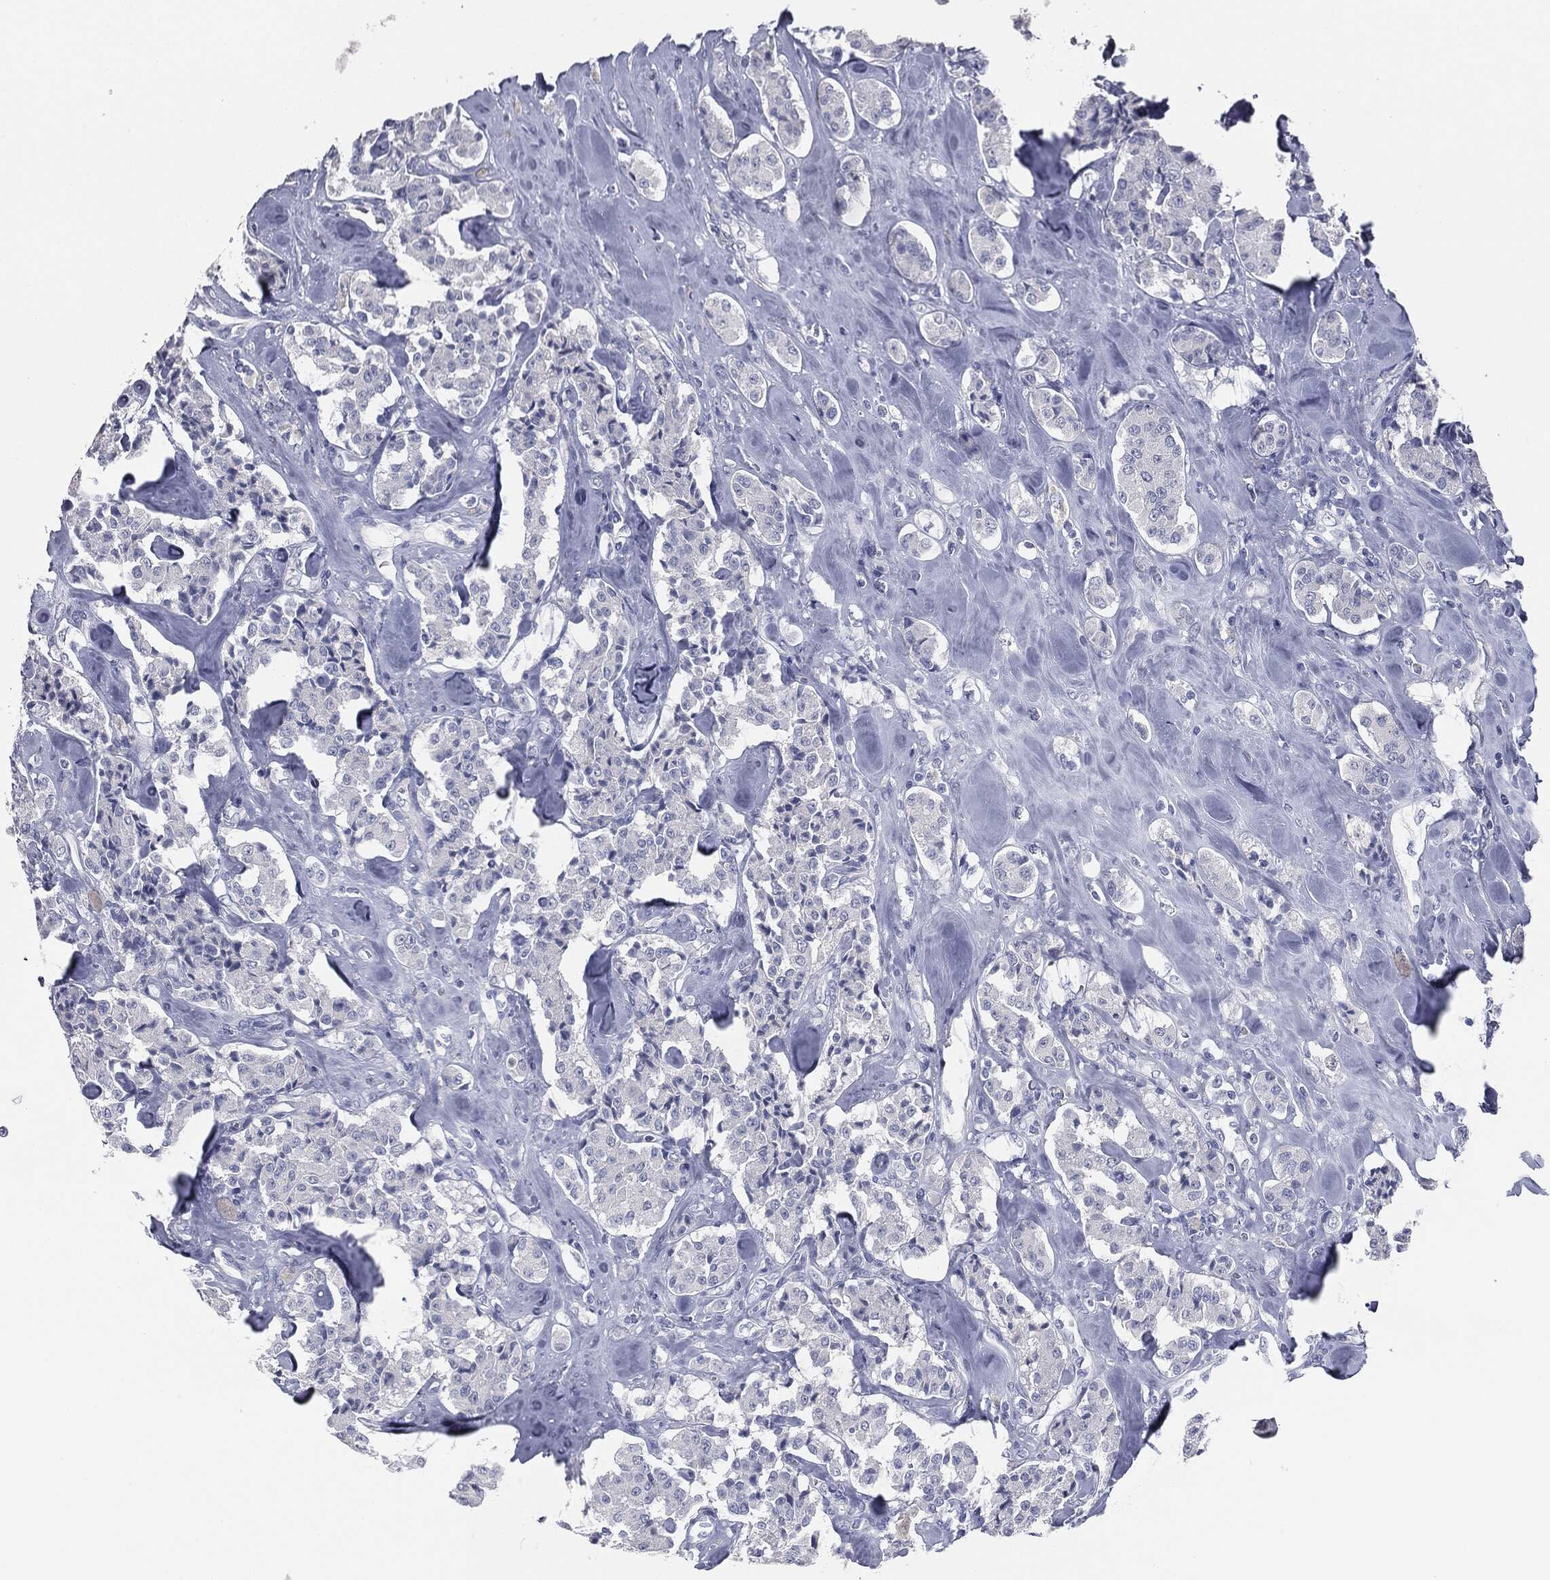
{"staining": {"intensity": "negative", "quantity": "none", "location": "none"}, "tissue": "carcinoid", "cell_type": "Tumor cells", "image_type": "cancer", "snomed": [{"axis": "morphology", "description": "Carcinoid, malignant, NOS"}, {"axis": "topography", "description": "Pancreas"}], "caption": "Photomicrograph shows no significant protein staining in tumor cells of carcinoid.", "gene": "MUC5AC", "patient": {"sex": "male", "age": 41}}